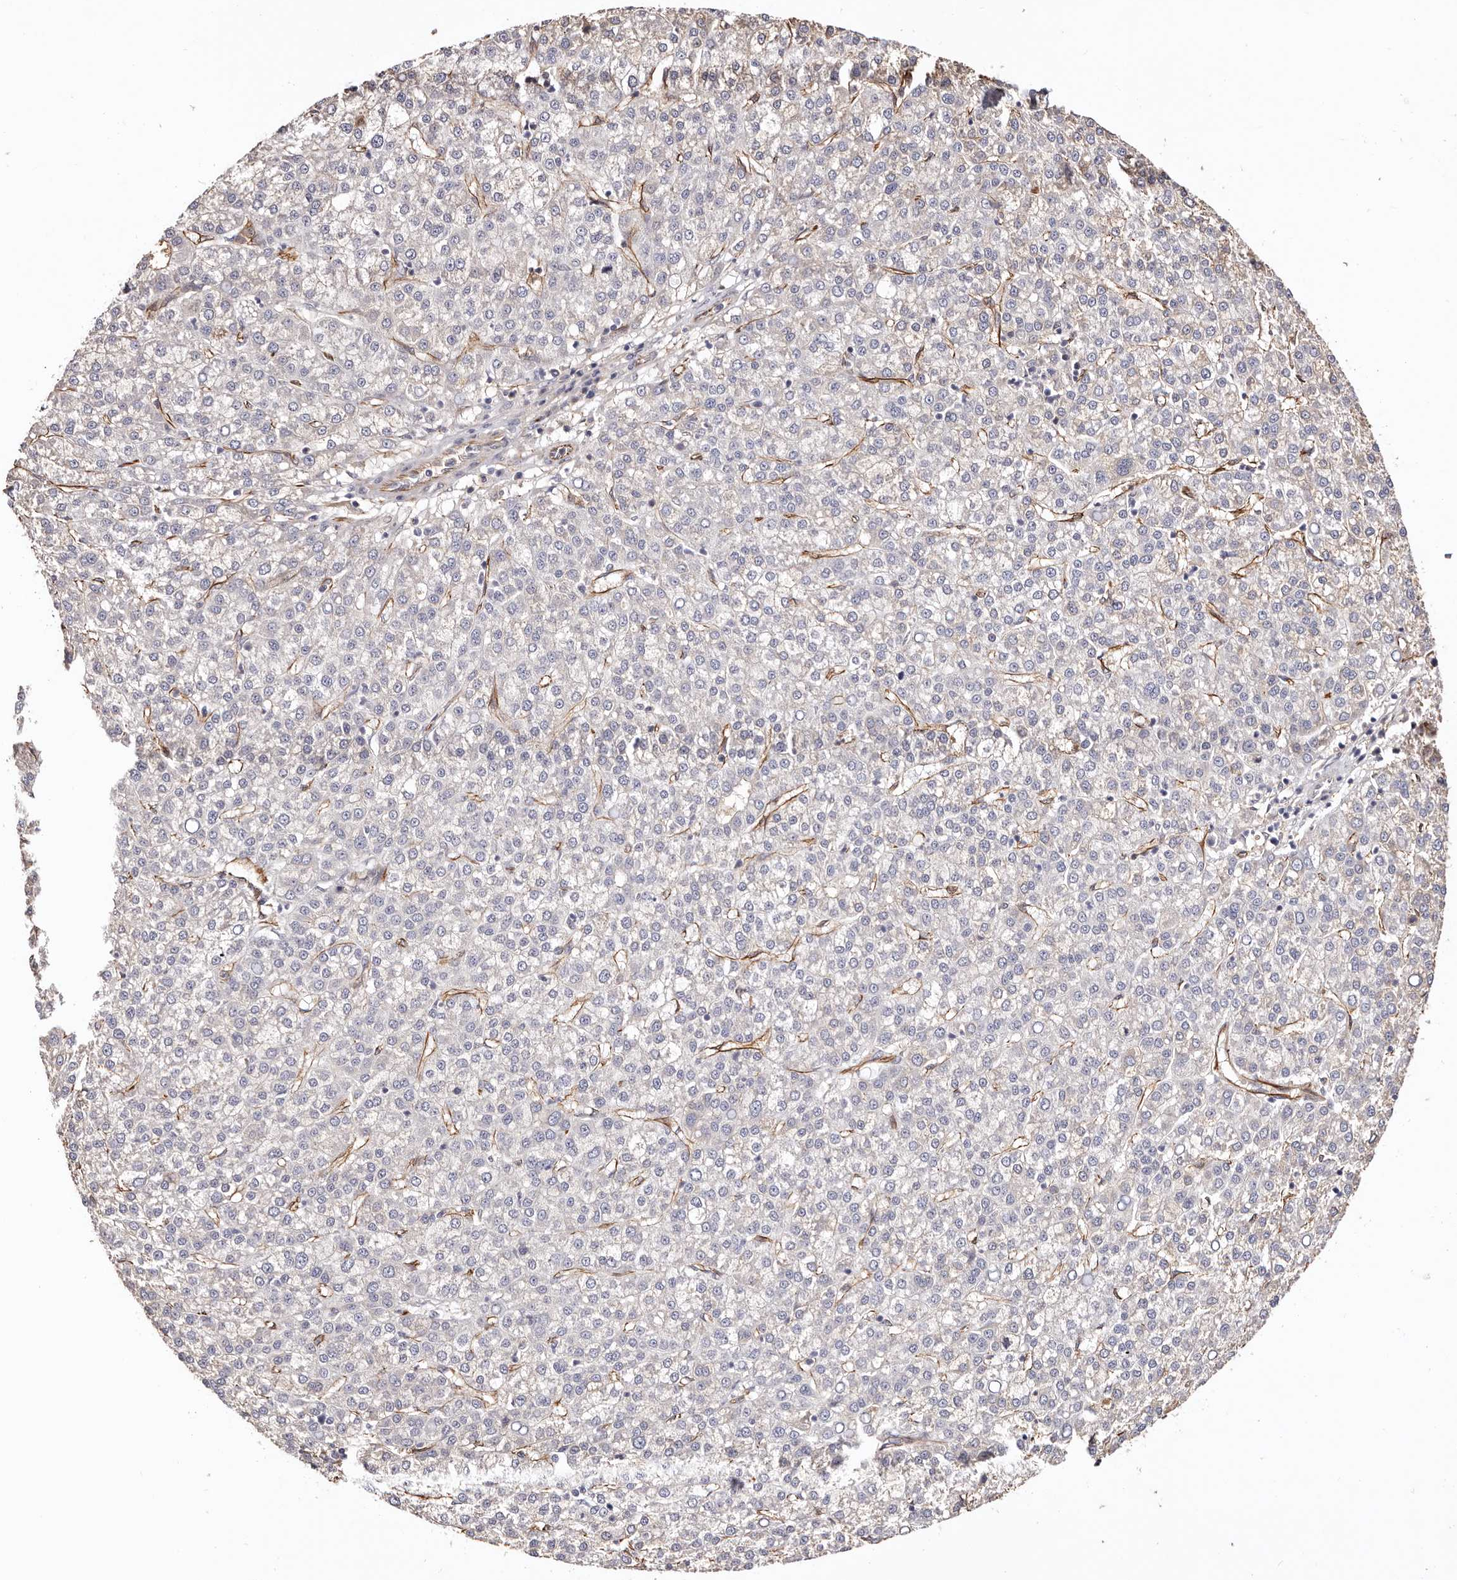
{"staining": {"intensity": "negative", "quantity": "none", "location": "none"}, "tissue": "liver cancer", "cell_type": "Tumor cells", "image_type": "cancer", "snomed": [{"axis": "morphology", "description": "Carcinoma, Hepatocellular, NOS"}, {"axis": "topography", "description": "Liver"}], "caption": "DAB immunohistochemical staining of liver hepatocellular carcinoma displays no significant expression in tumor cells.", "gene": "ZNF557", "patient": {"sex": "female", "age": 58}}